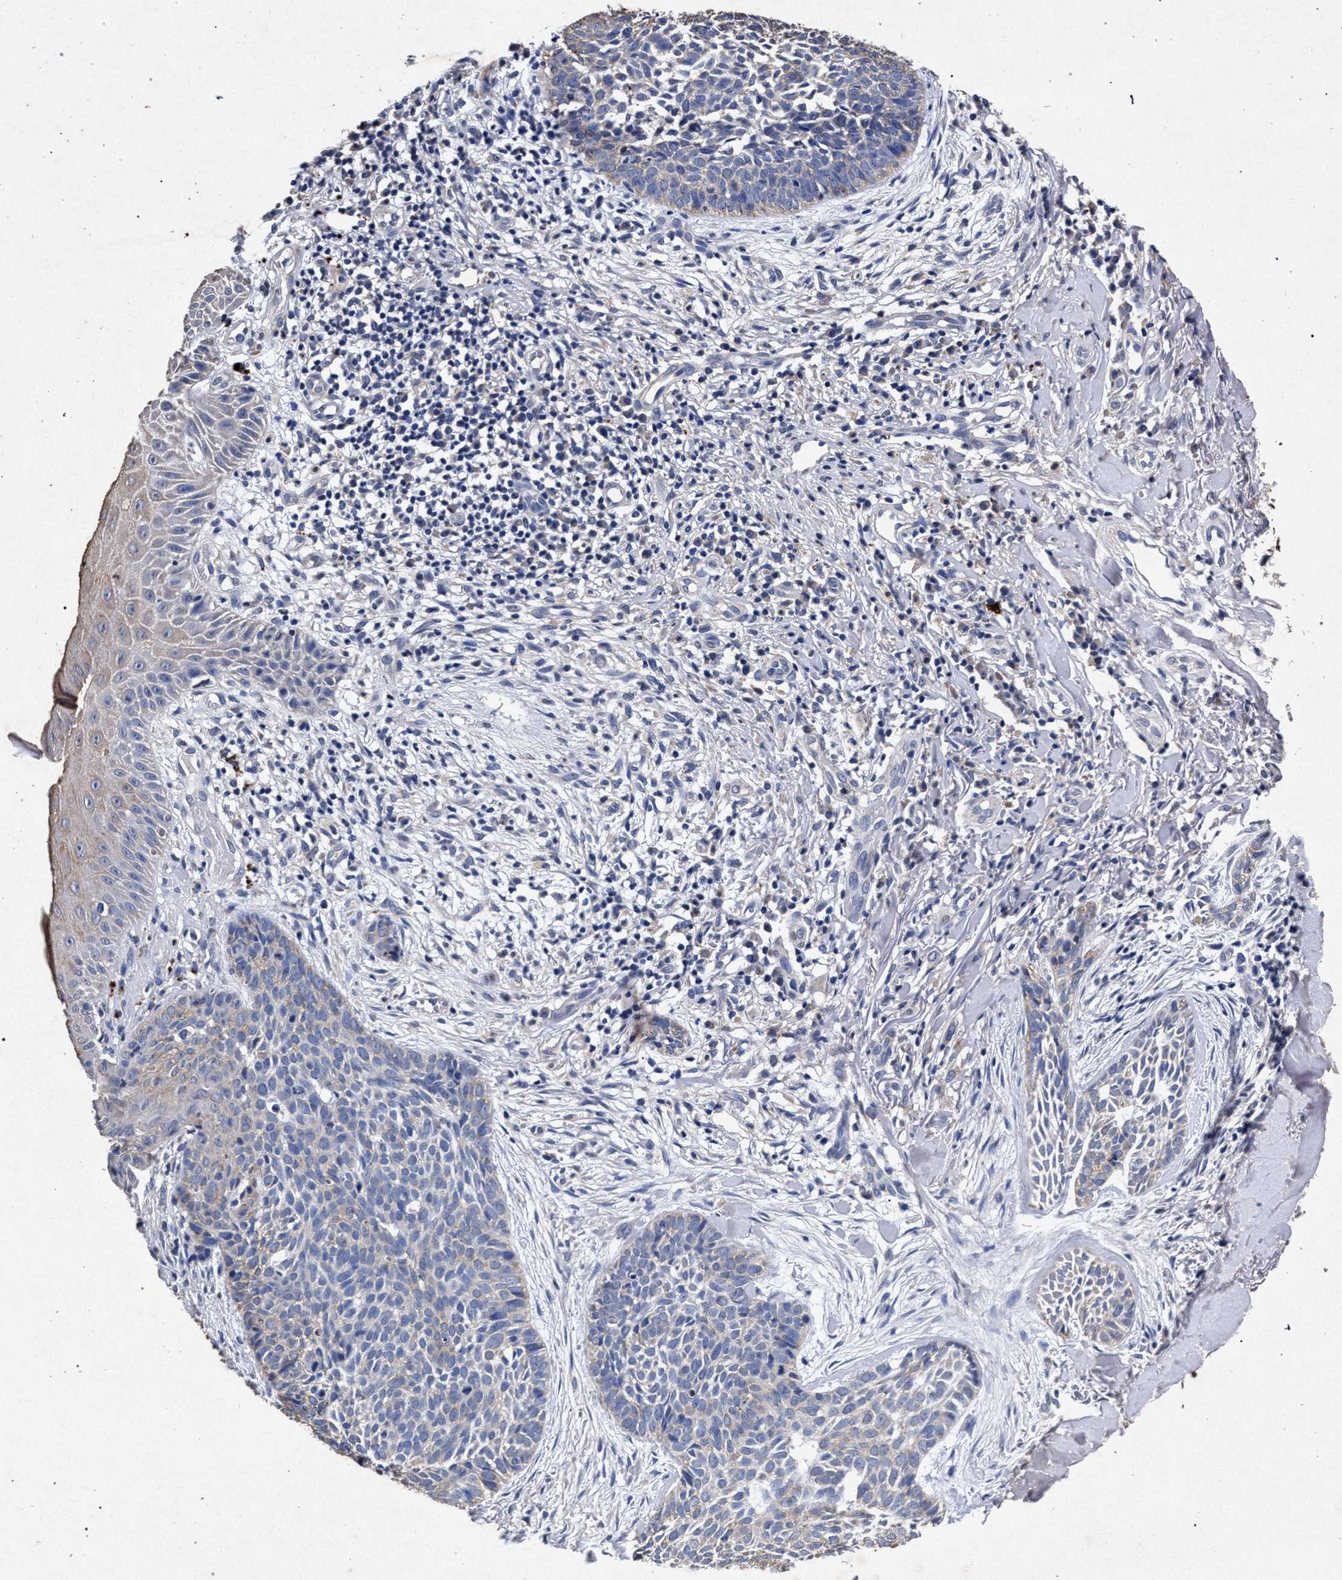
{"staining": {"intensity": "negative", "quantity": "none", "location": "none"}, "tissue": "skin cancer", "cell_type": "Tumor cells", "image_type": "cancer", "snomed": [{"axis": "morphology", "description": "Normal tissue, NOS"}, {"axis": "morphology", "description": "Basal cell carcinoma"}, {"axis": "topography", "description": "Skin"}], "caption": "Immunohistochemistry image of skin basal cell carcinoma stained for a protein (brown), which reveals no expression in tumor cells.", "gene": "ATP1A2", "patient": {"sex": "male", "age": 67}}